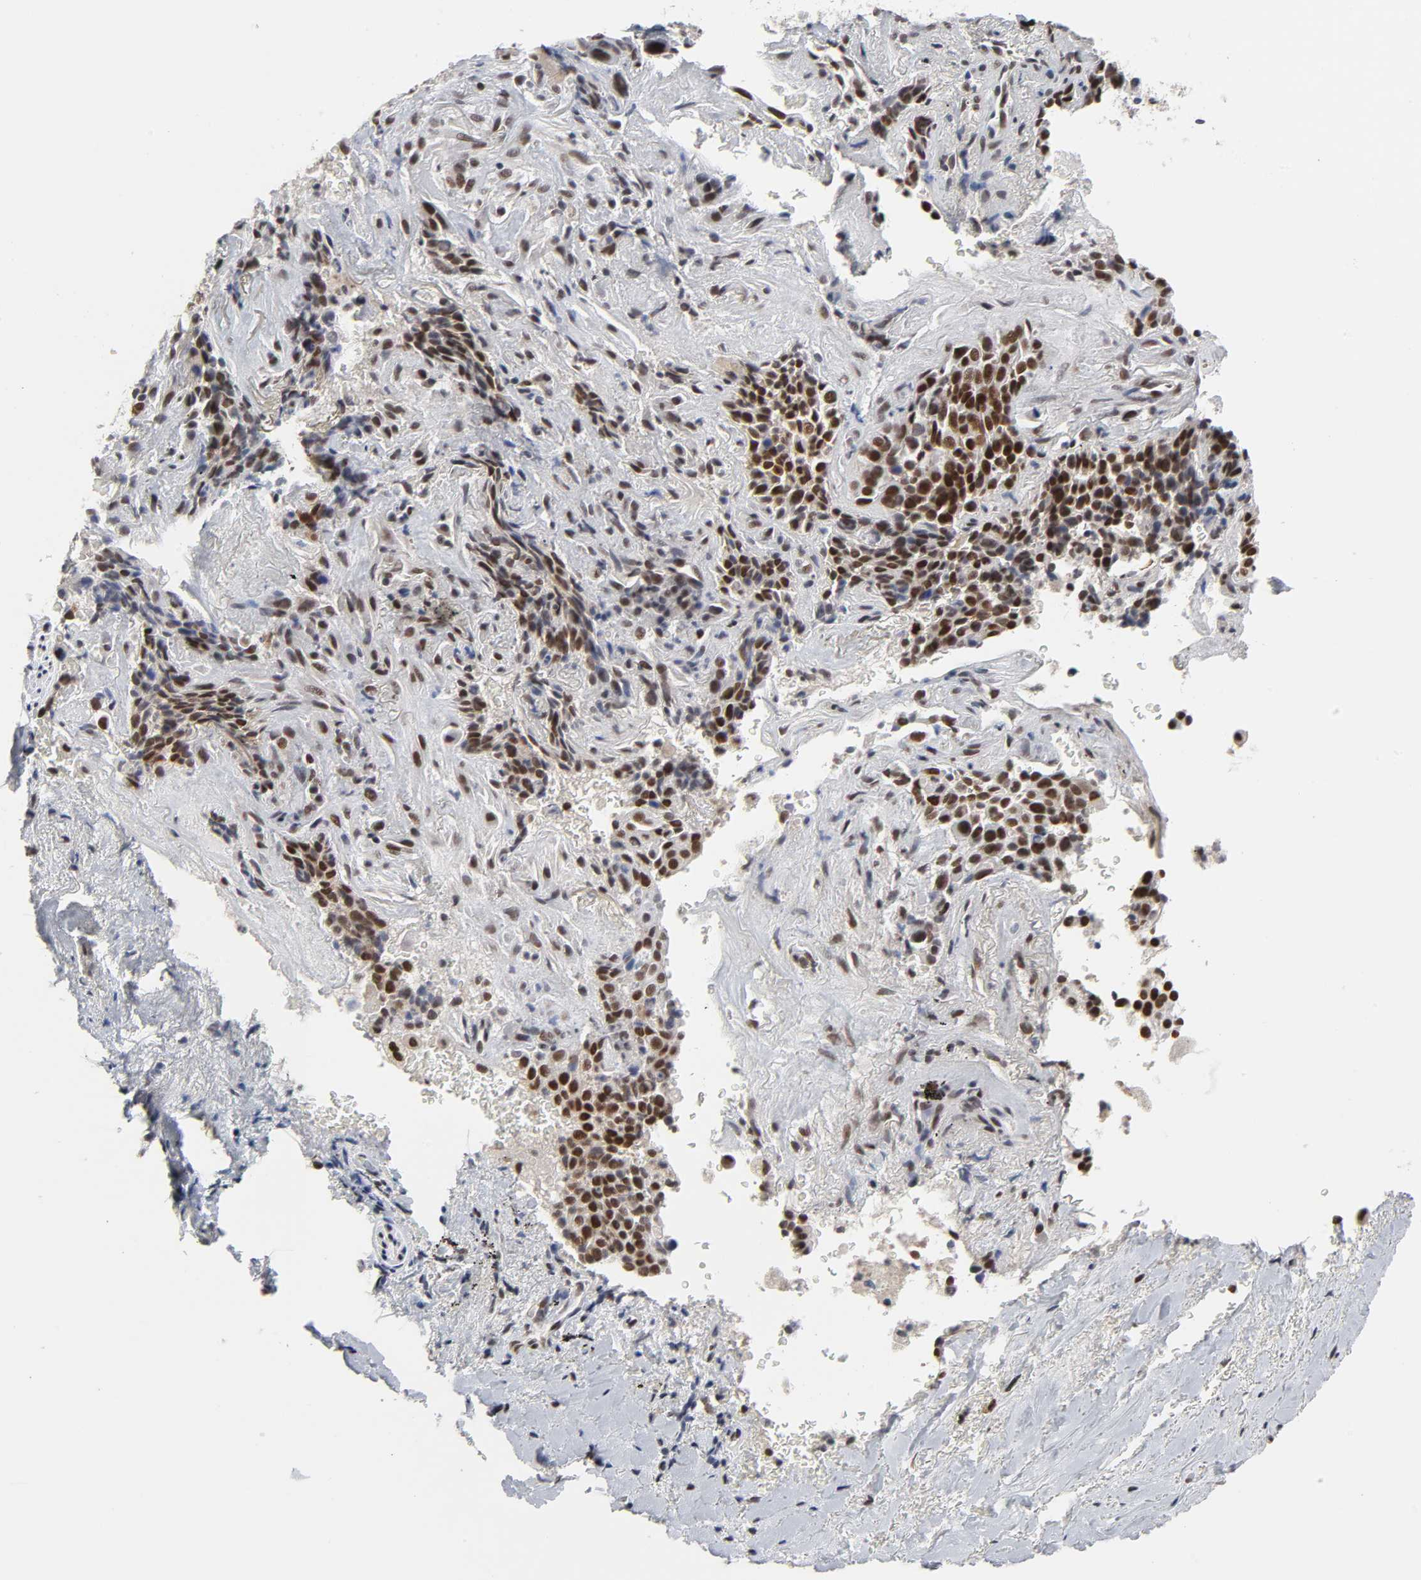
{"staining": {"intensity": "strong", "quantity": ">75%", "location": "nuclear"}, "tissue": "lung cancer", "cell_type": "Tumor cells", "image_type": "cancer", "snomed": [{"axis": "morphology", "description": "Squamous cell carcinoma, NOS"}, {"axis": "topography", "description": "Lung"}], "caption": "A high-resolution histopathology image shows IHC staining of lung cancer, which exhibits strong nuclear staining in about >75% of tumor cells.", "gene": "TRIM33", "patient": {"sex": "male", "age": 54}}